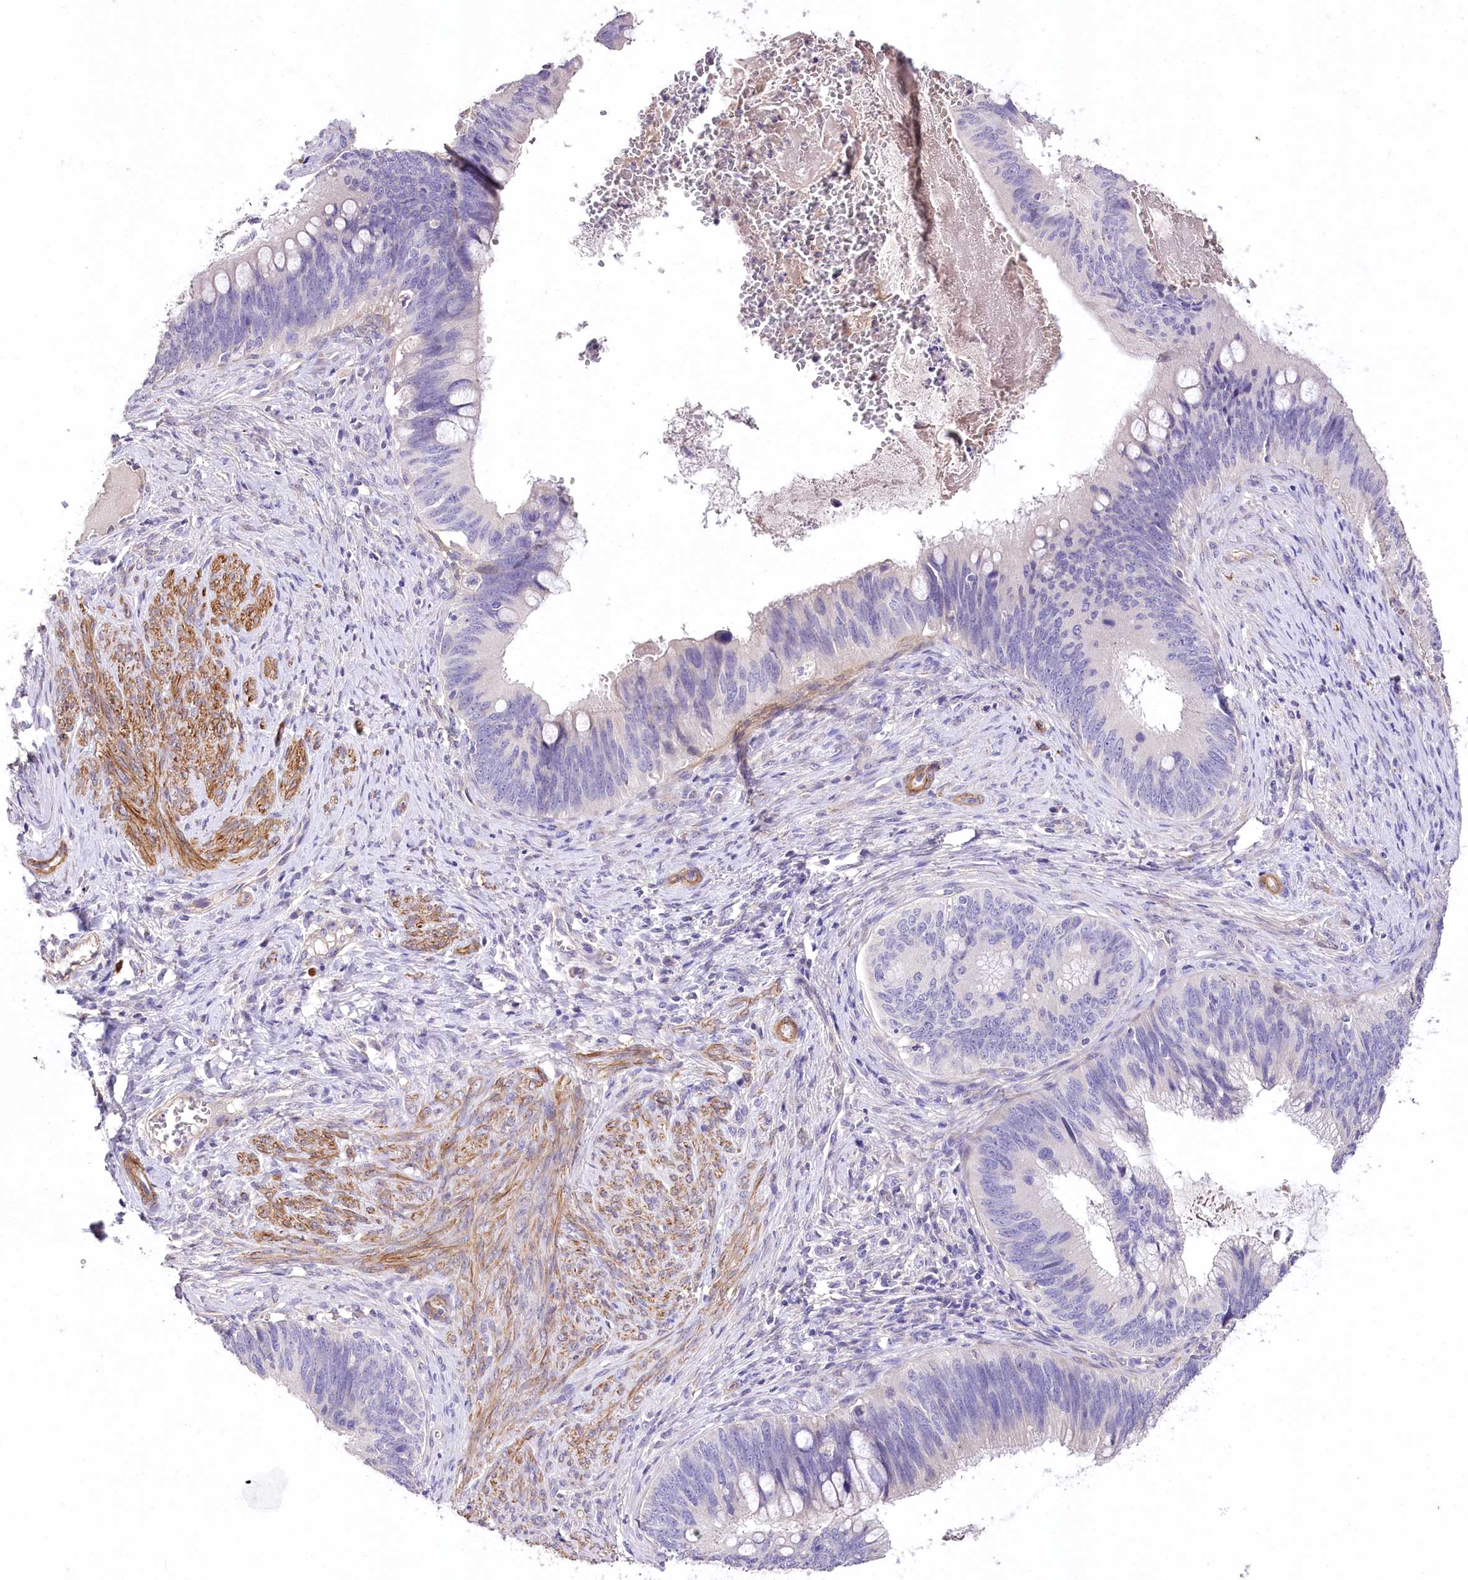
{"staining": {"intensity": "negative", "quantity": "none", "location": "none"}, "tissue": "cervical cancer", "cell_type": "Tumor cells", "image_type": "cancer", "snomed": [{"axis": "morphology", "description": "Adenocarcinoma, NOS"}, {"axis": "topography", "description": "Cervix"}], "caption": "DAB (3,3'-diaminobenzidine) immunohistochemical staining of cervical adenocarcinoma demonstrates no significant expression in tumor cells. (Brightfield microscopy of DAB IHC at high magnification).", "gene": "RDH16", "patient": {"sex": "female", "age": 42}}